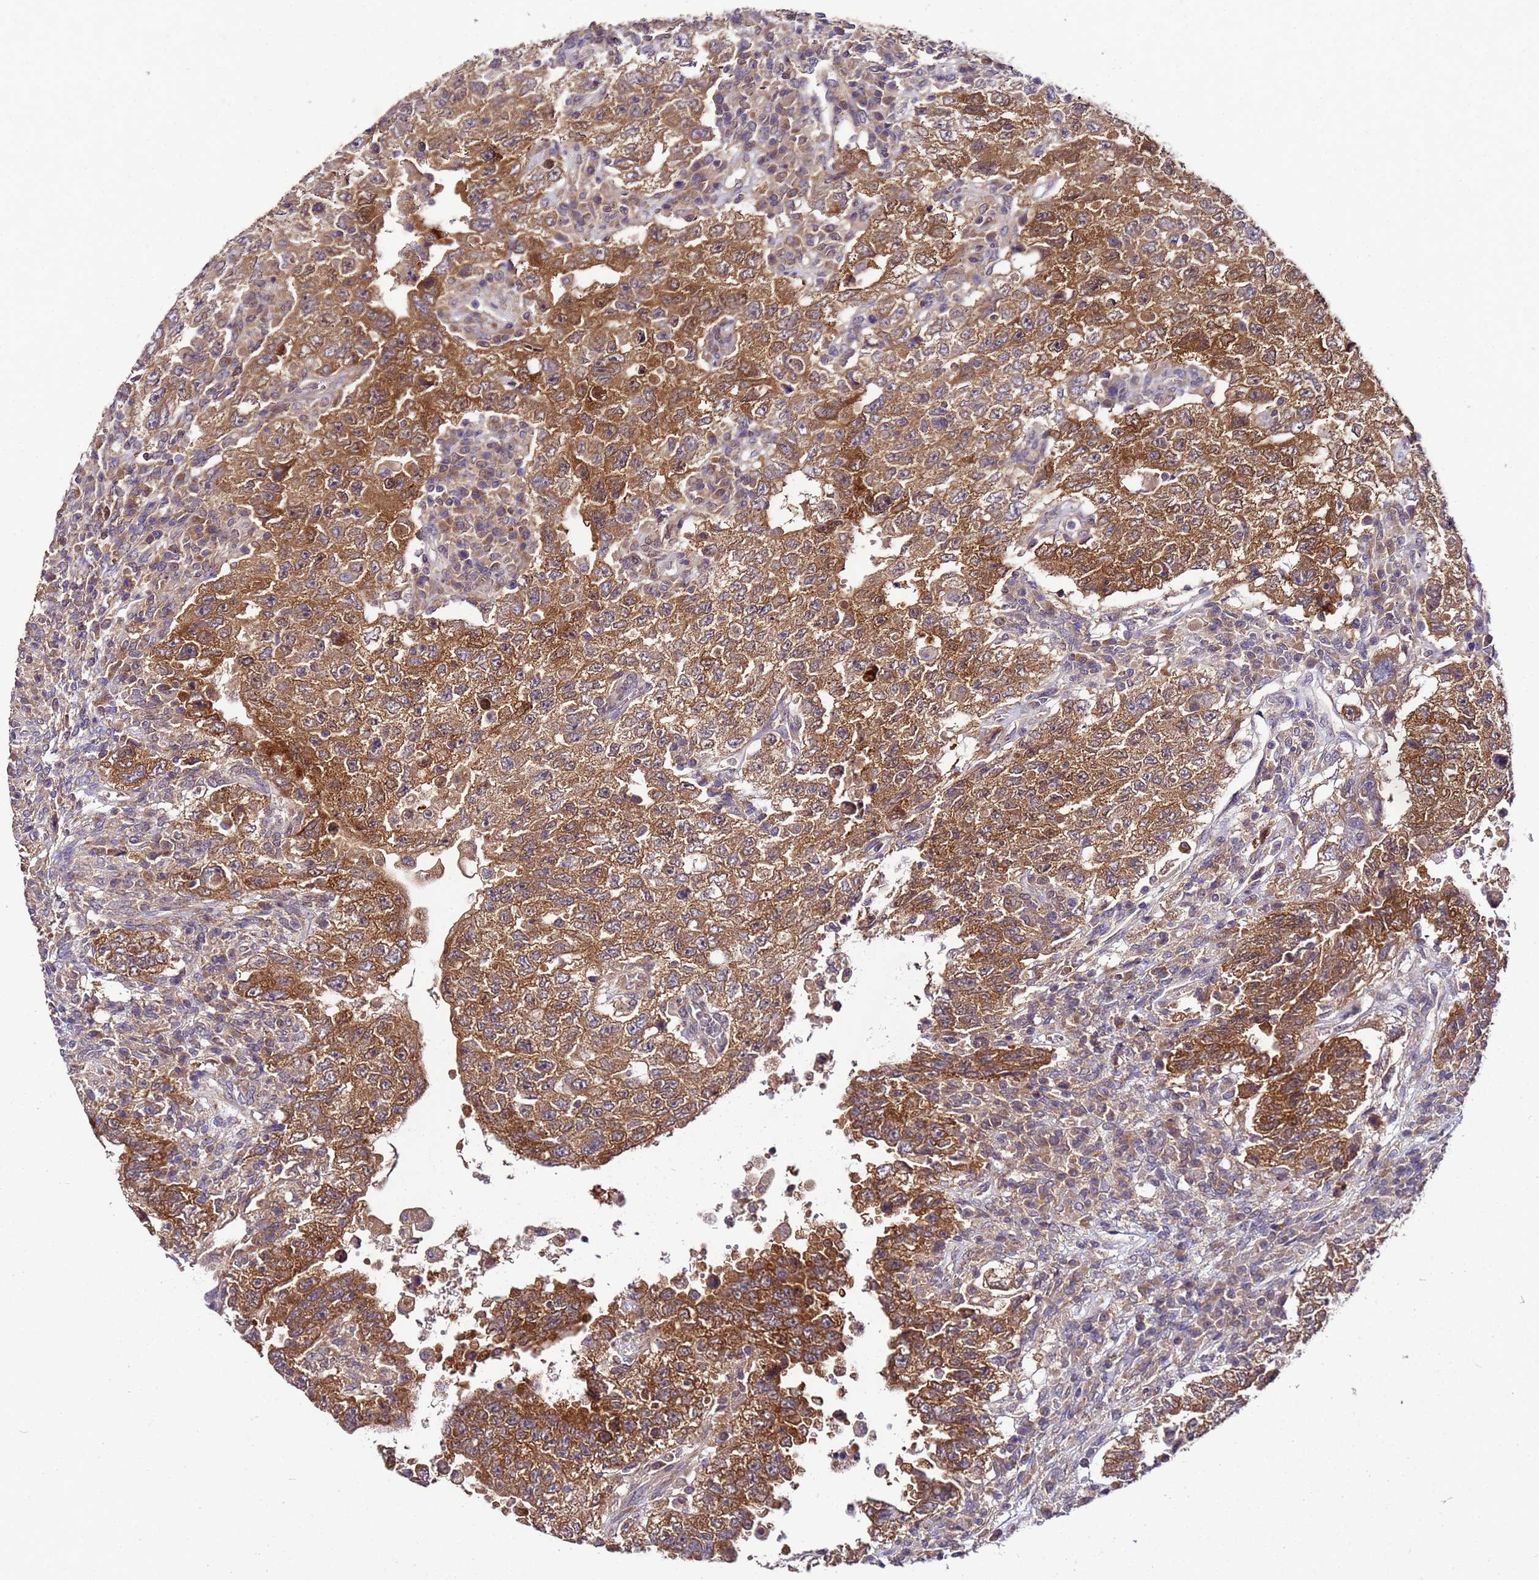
{"staining": {"intensity": "moderate", "quantity": ">75%", "location": "cytoplasmic/membranous"}, "tissue": "testis cancer", "cell_type": "Tumor cells", "image_type": "cancer", "snomed": [{"axis": "morphology", "description": "Carcinoma, Embryonal, NOS"}, {"axis": "topography", "description": "Testis"}], "caption": "Protein staining exhibits moderate cytoplasmic/membranous staining in approximately >75% of tumor cells in testis embryonal carcinoma. Nuclei are stained in blue.", "gene": "GSPT2", "patient": {"sex": "male", "age": 26}}